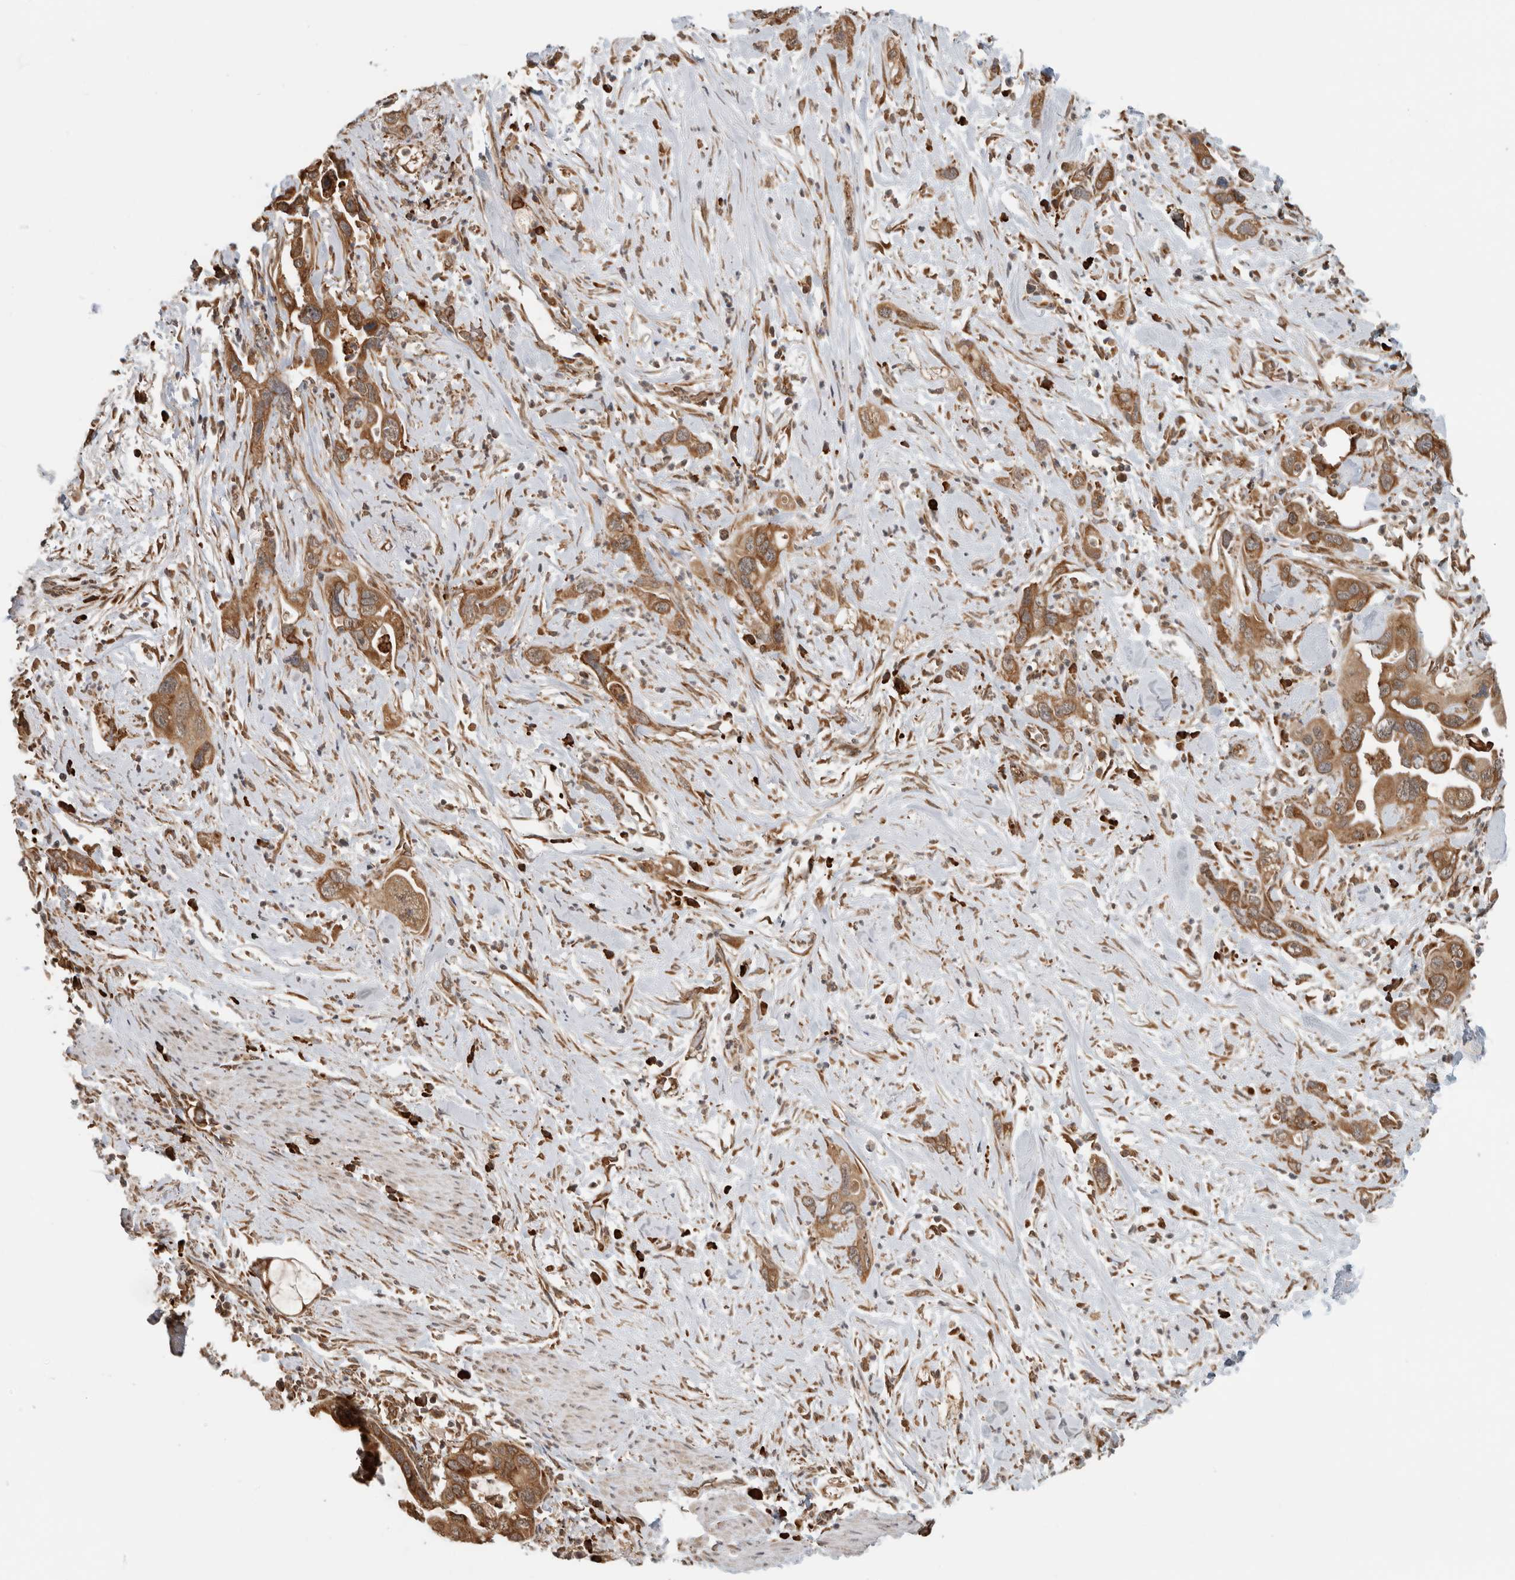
{"staining": {"intensity": "moderate", "quantity": ">75%", "location": "cytoplasmic/membranous"}, "tissue": "pancreatic cancer", "cell_type": "Tumor cells", "image_type": "cancer", "snomed": [{"axis": "morphology", "description": "Adenocarcinoma, NOS"}, {"axis": "topography", "description": "Pancreas"}], "caption": "Immunohistochemical staining of human pancreatic adenocarcinoma displays medium levels of moderate cytoplasmic/membranous protein staining in about >75% of tumor cells.", "gene": "MS4A7", "patient": {"sex": "female", "age": 70}}